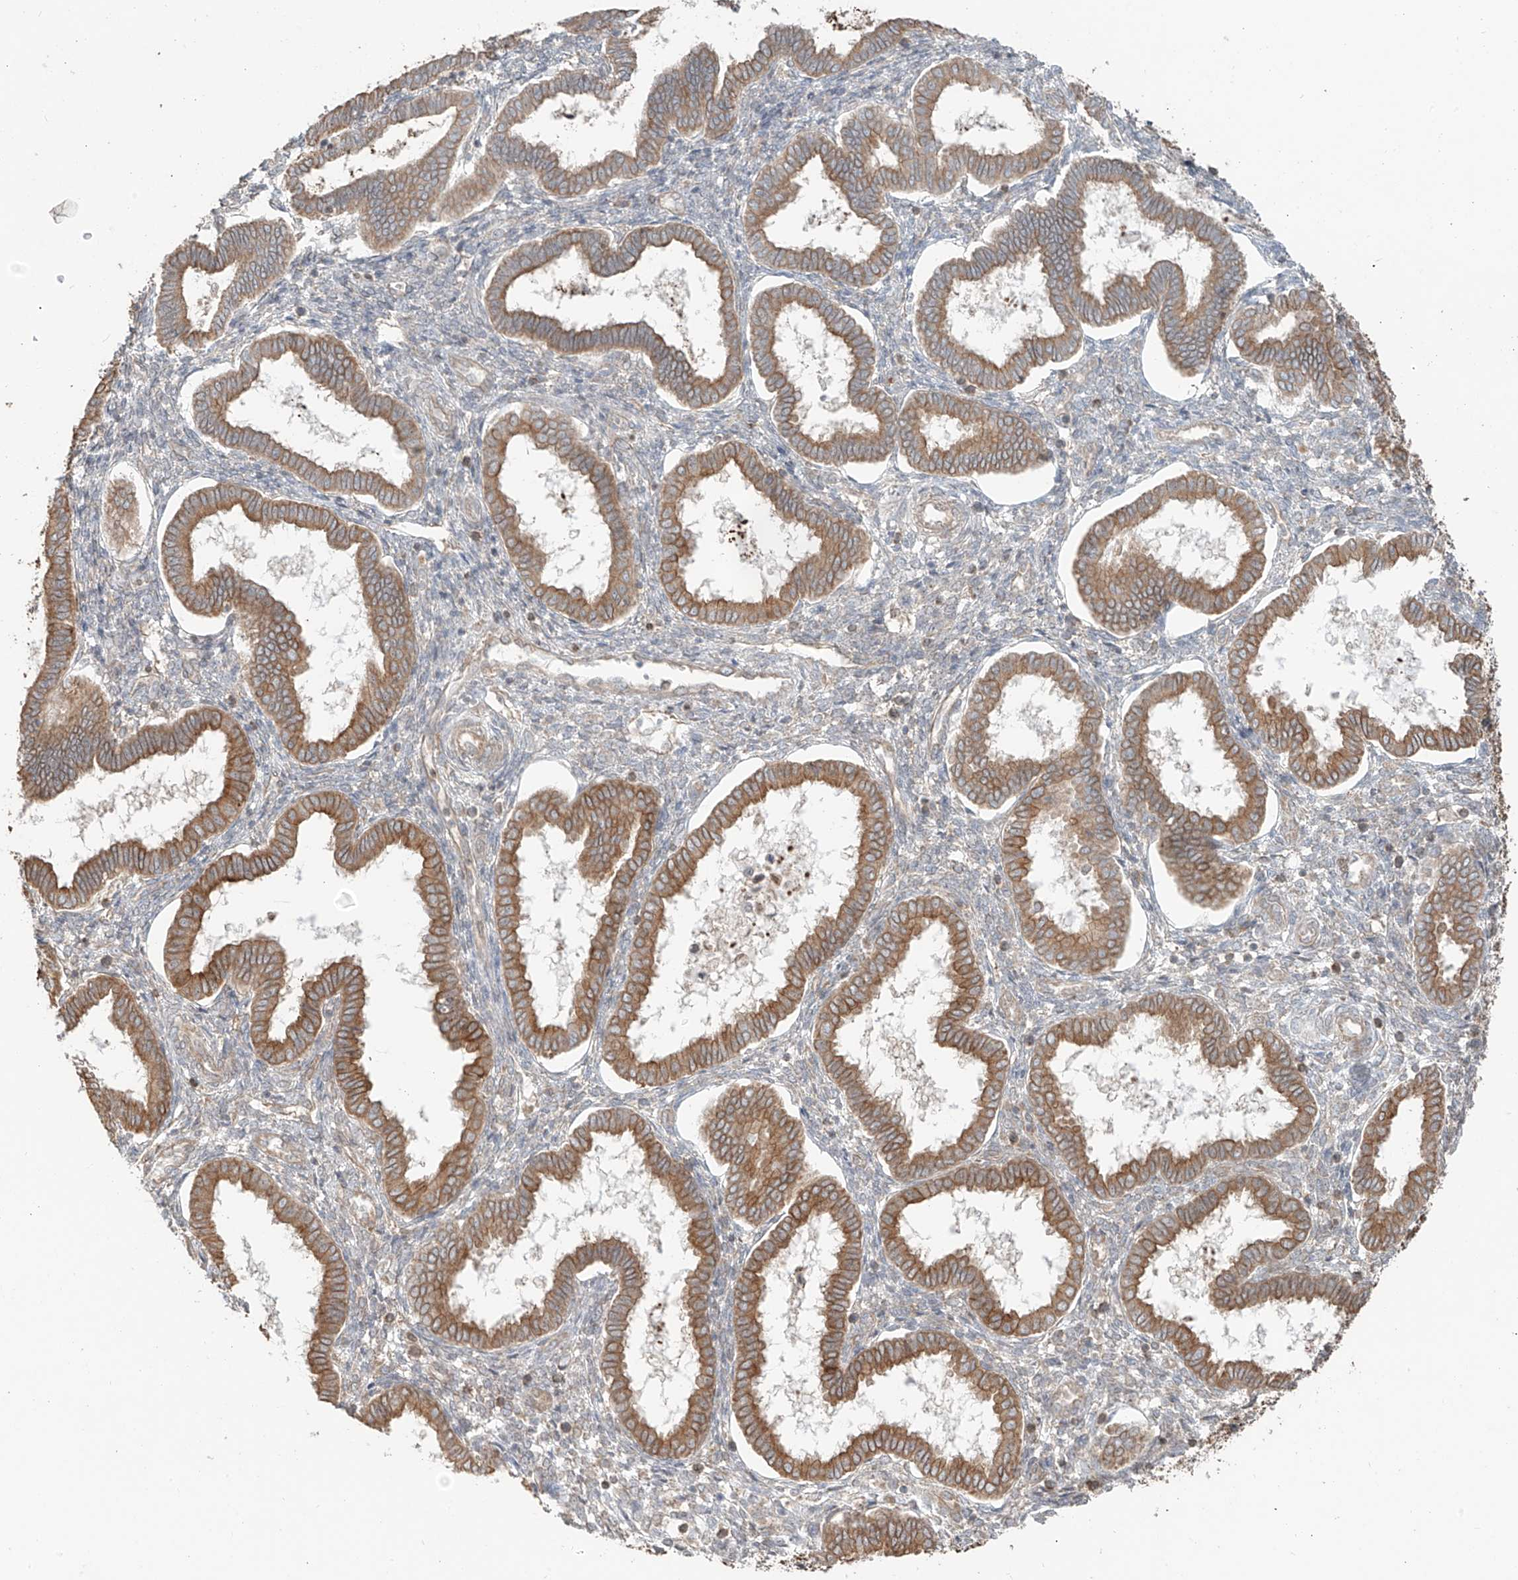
{"staining": {"intensity": "negative", "quantity": "none", "location": "none"}, "tissue": "endometrium", "cell_type": "Cells in endometrial stroma", "image_type": "normal", "snomed": [{"axis": "morphology", "description": "Normal tissue, NOS"}, {"axis": "topography", "description": "Endometrium"}], "caption": "IHC of normal human endometrium demonstrates no positivity in cells in endometrial stroma.", "gene": "CEP162", "patient": {"sex": "female", "age": 24}}